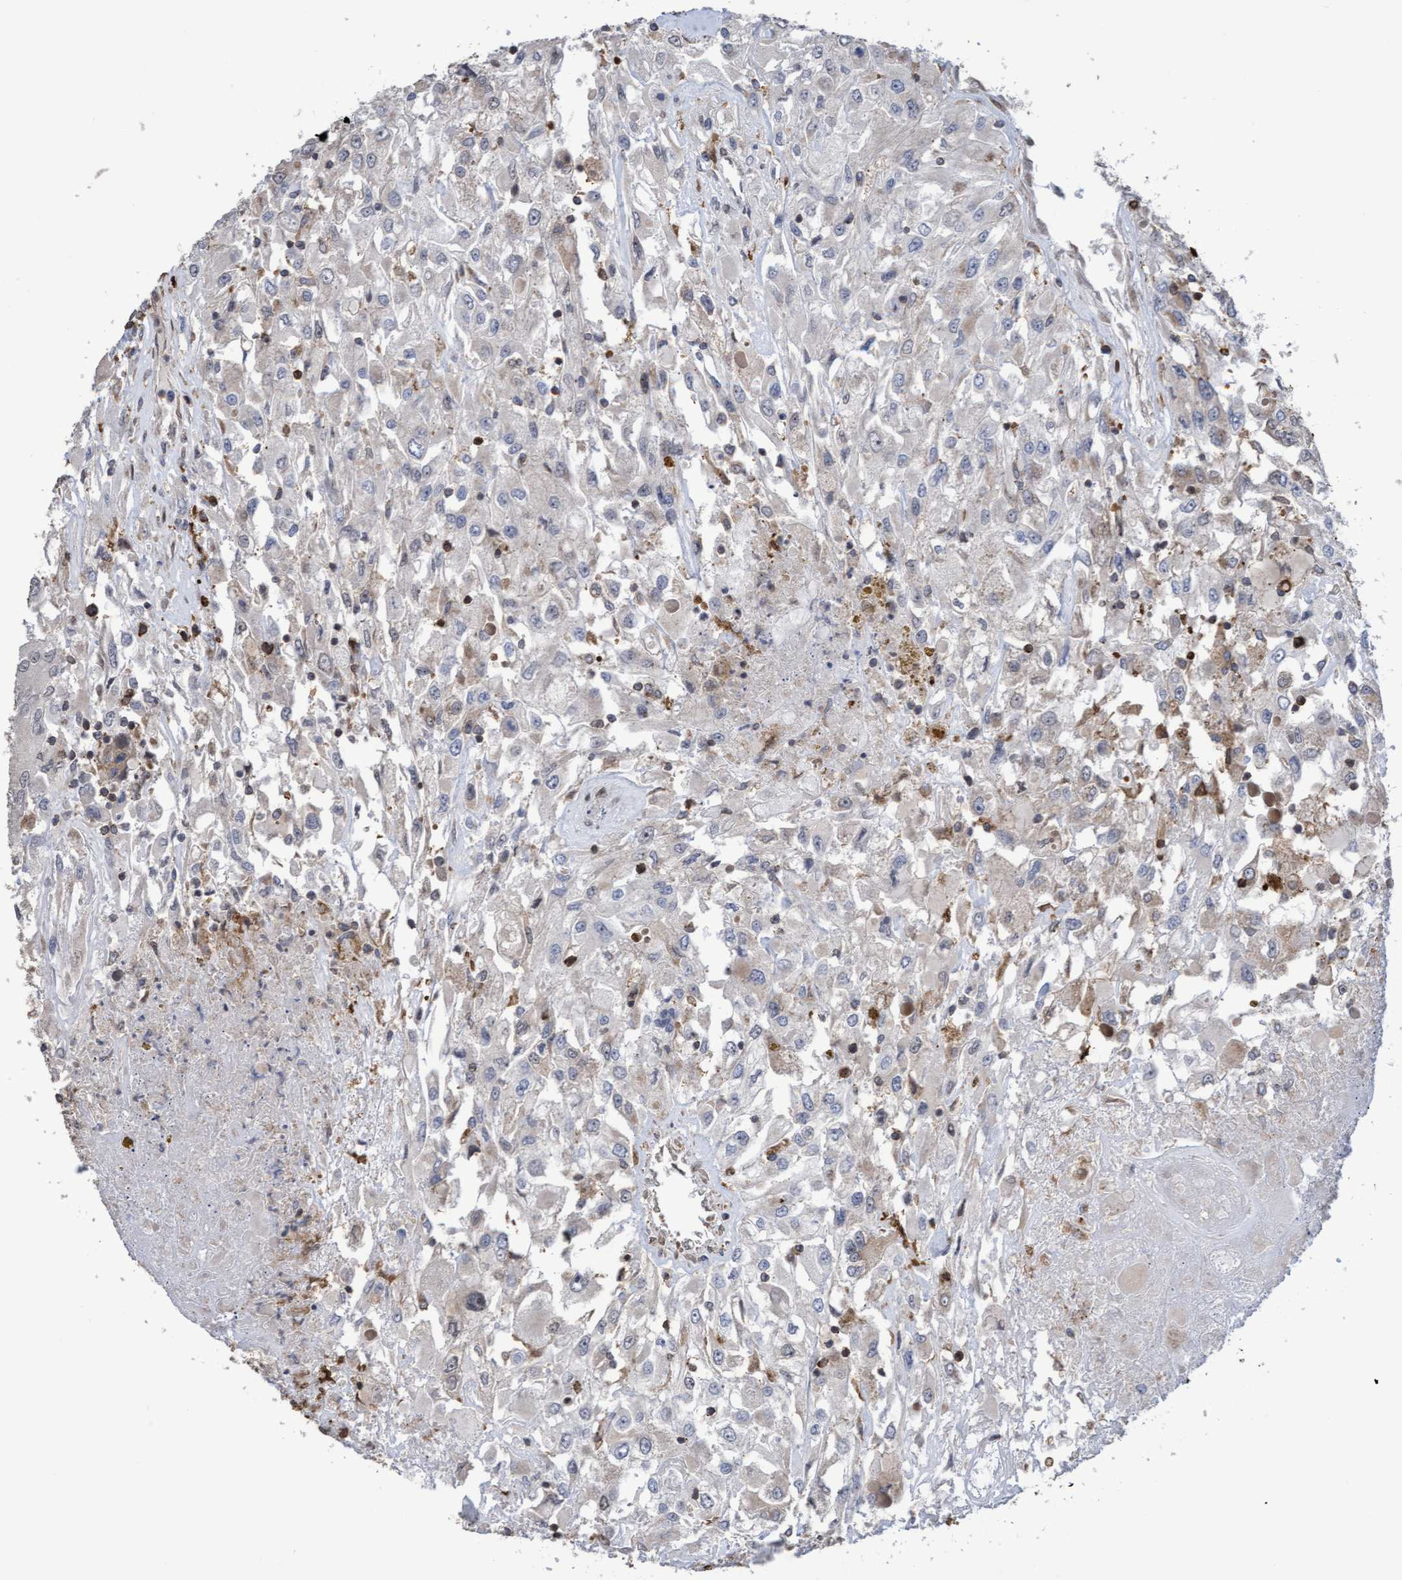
{"staining": {"intensity": "negative", "quantity": "none", "location": "none"}, "tissue": "renal cancer", "cell_type": "Tumor cells", "image_type": "cancer", "snomed": [{"axis": "morphology", "description": "Adenocarcinoma, NOS"}, {"axis": "topography", "description": "Kidney"}], "caption": "Renal adenocarcinoma stained for a protein using immunohistochemistry exhibits no staining tumor cells.", "gene": "SLBP", "patient": {"sex": "female", "age": 52}}